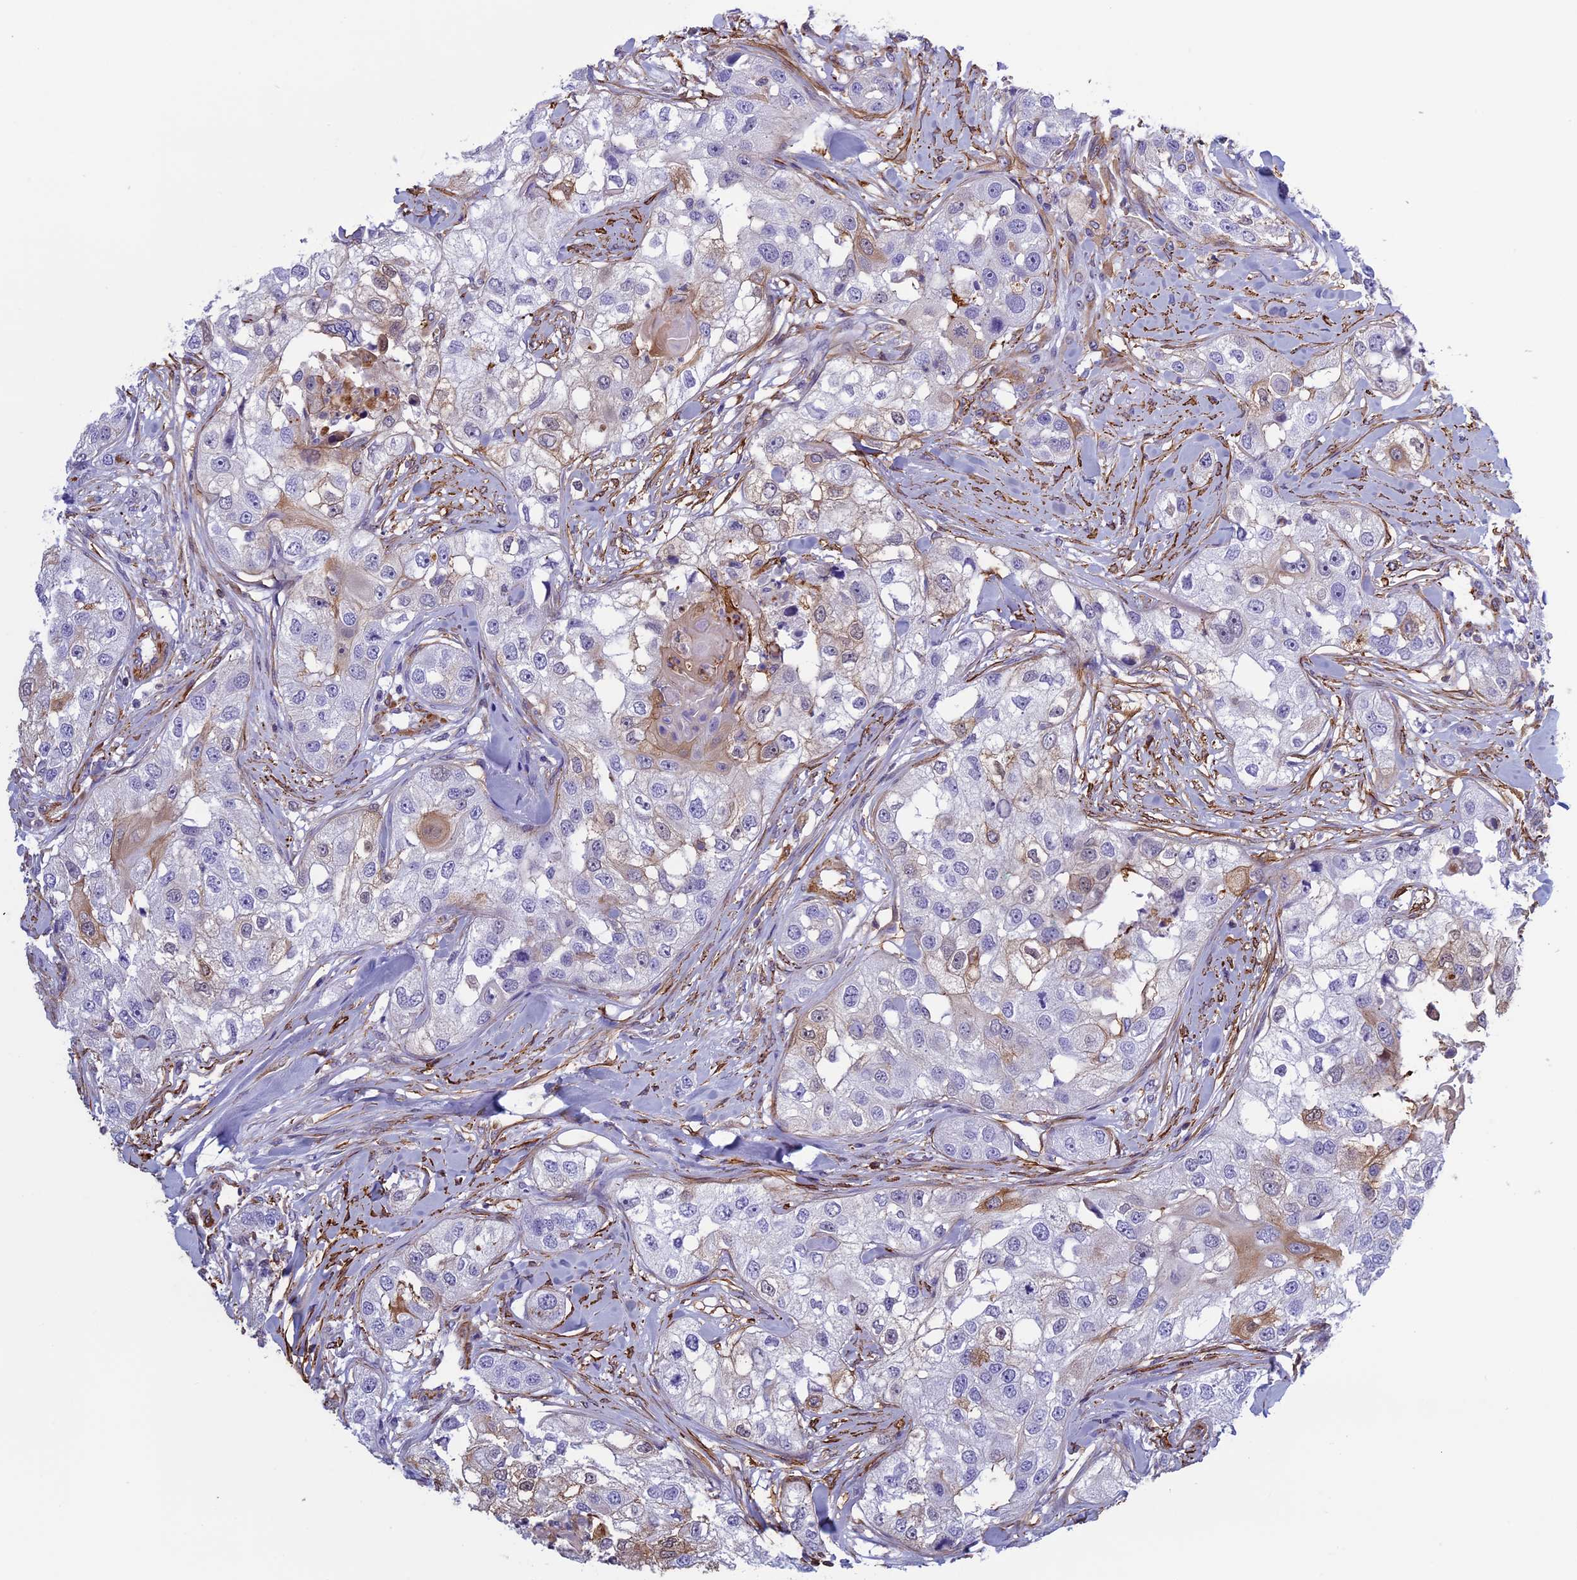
{"staining": {"intensity": "negative", "quantity": "none", "location": "none"}, "tissue": "head and neck cancer", "cell_type": "Tumor cells", "image_type": "cancer", "snomed": [{"axis": "morphology", "description": "Normal tissue, NOS"}, {"axis": "morphology", "description": "Squamous cell carcinoma, NOS"}, {"axis": "topography", "description": "Skeletal muscle"}, {"axis": "topography", "description": "Head-Neck"}], "caption": "Immunohistochemical staining of human head and neck cancer reveals no significant positivity in tumor cells.", "gene": "ANGPTL2", "patient": {"sex": "male", "age": 51}}